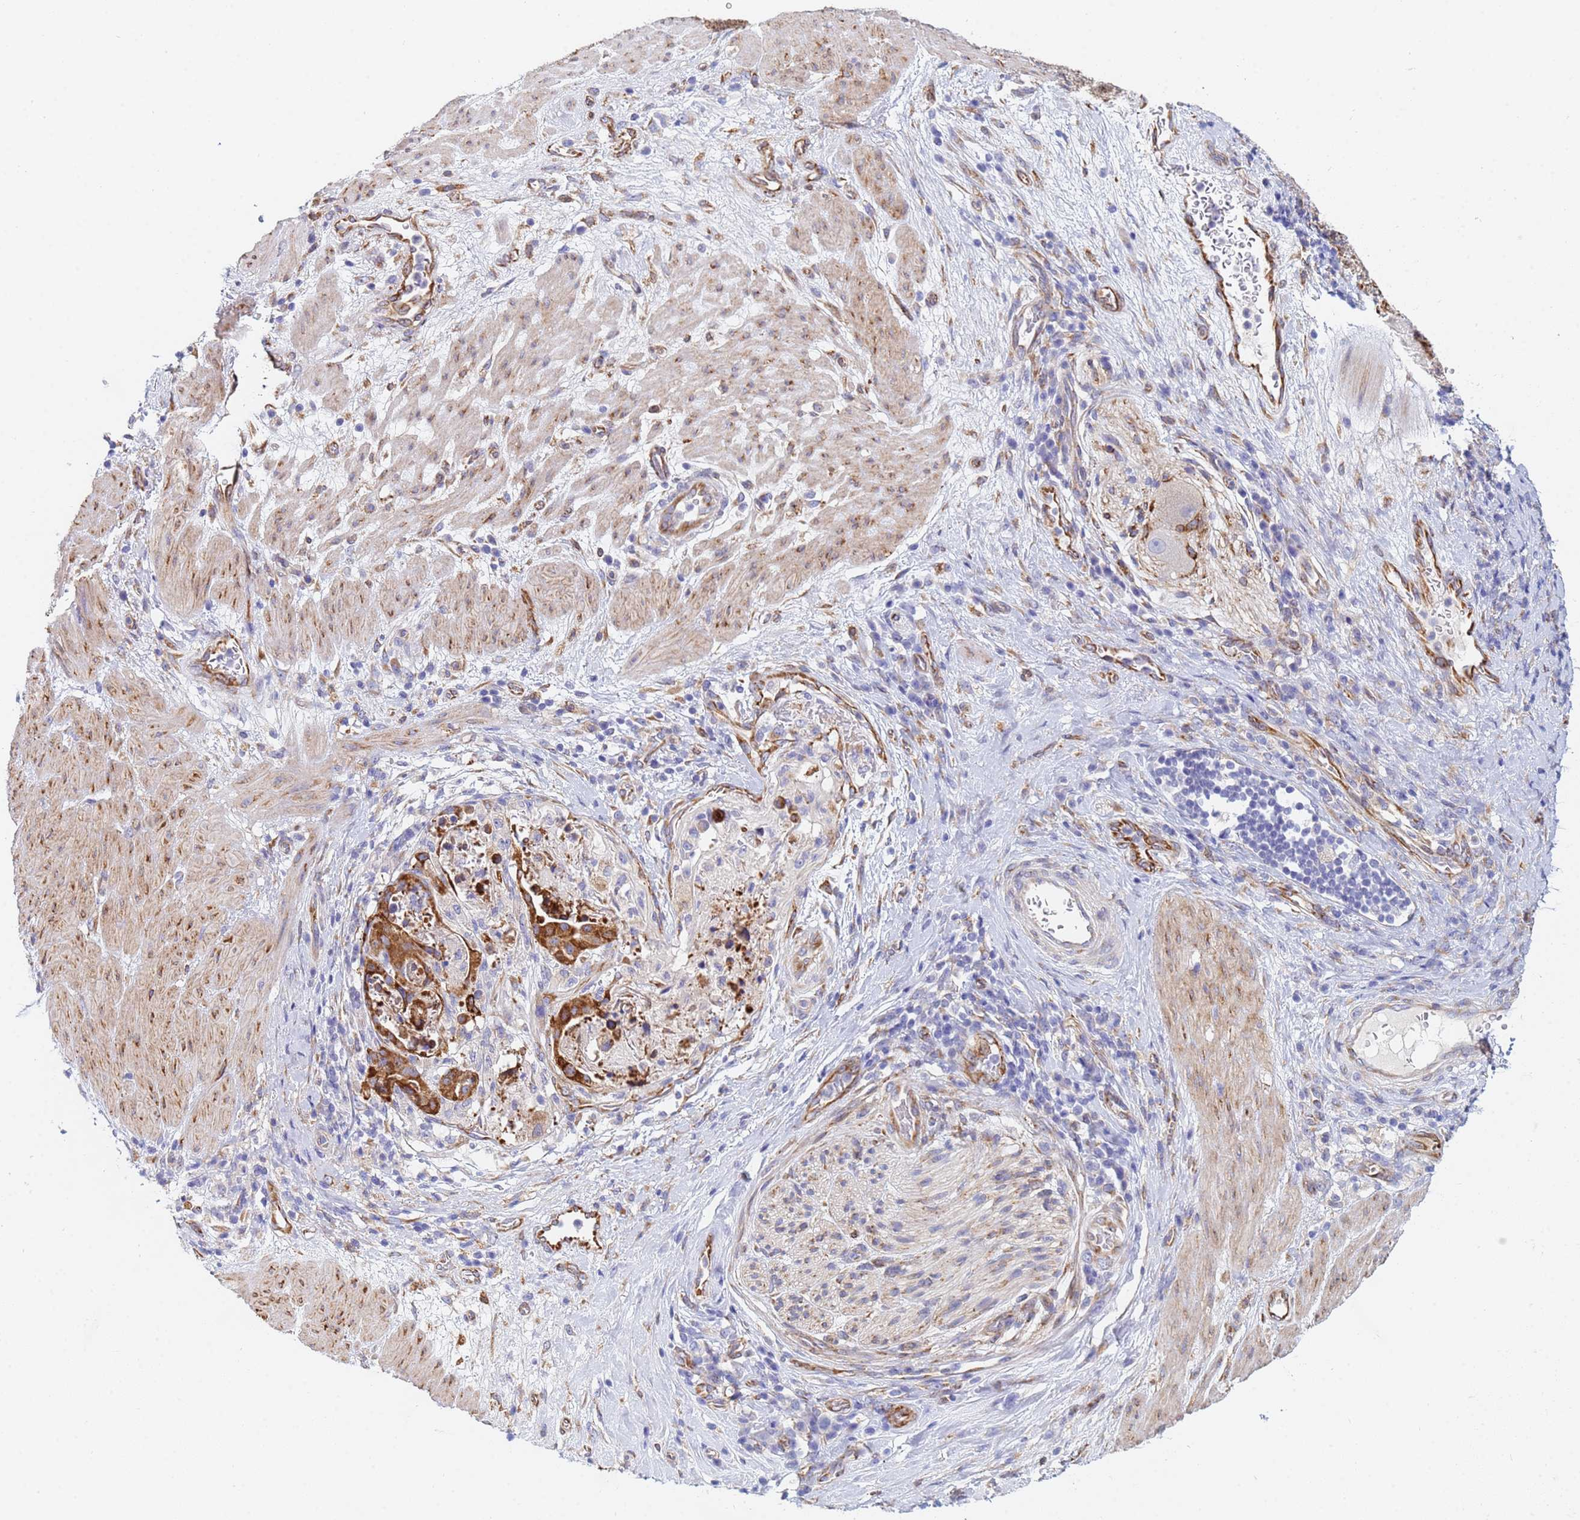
{"staining": {"intensity": "moderate", "quantity": ">75%", "location": "cytoplasmic/membranous"}, "tissue": "stomach cancer", "cell_type": "Tumor cells", "image_type": "cancer", "snomed": [{"axis": "morphology", "description": "Adenocarcinoma, NOS"}, {"axis": "topography", "description": "Stomach"}], "caption": "There is medium levels of moderate cytoplasmic/membranous positivity in tumor cells of stomach cancer, as demonstrated by immunohistochemical staining (brown color).", "gene": "GDAP2", "patient": {"sex": "male", "age": 48}}